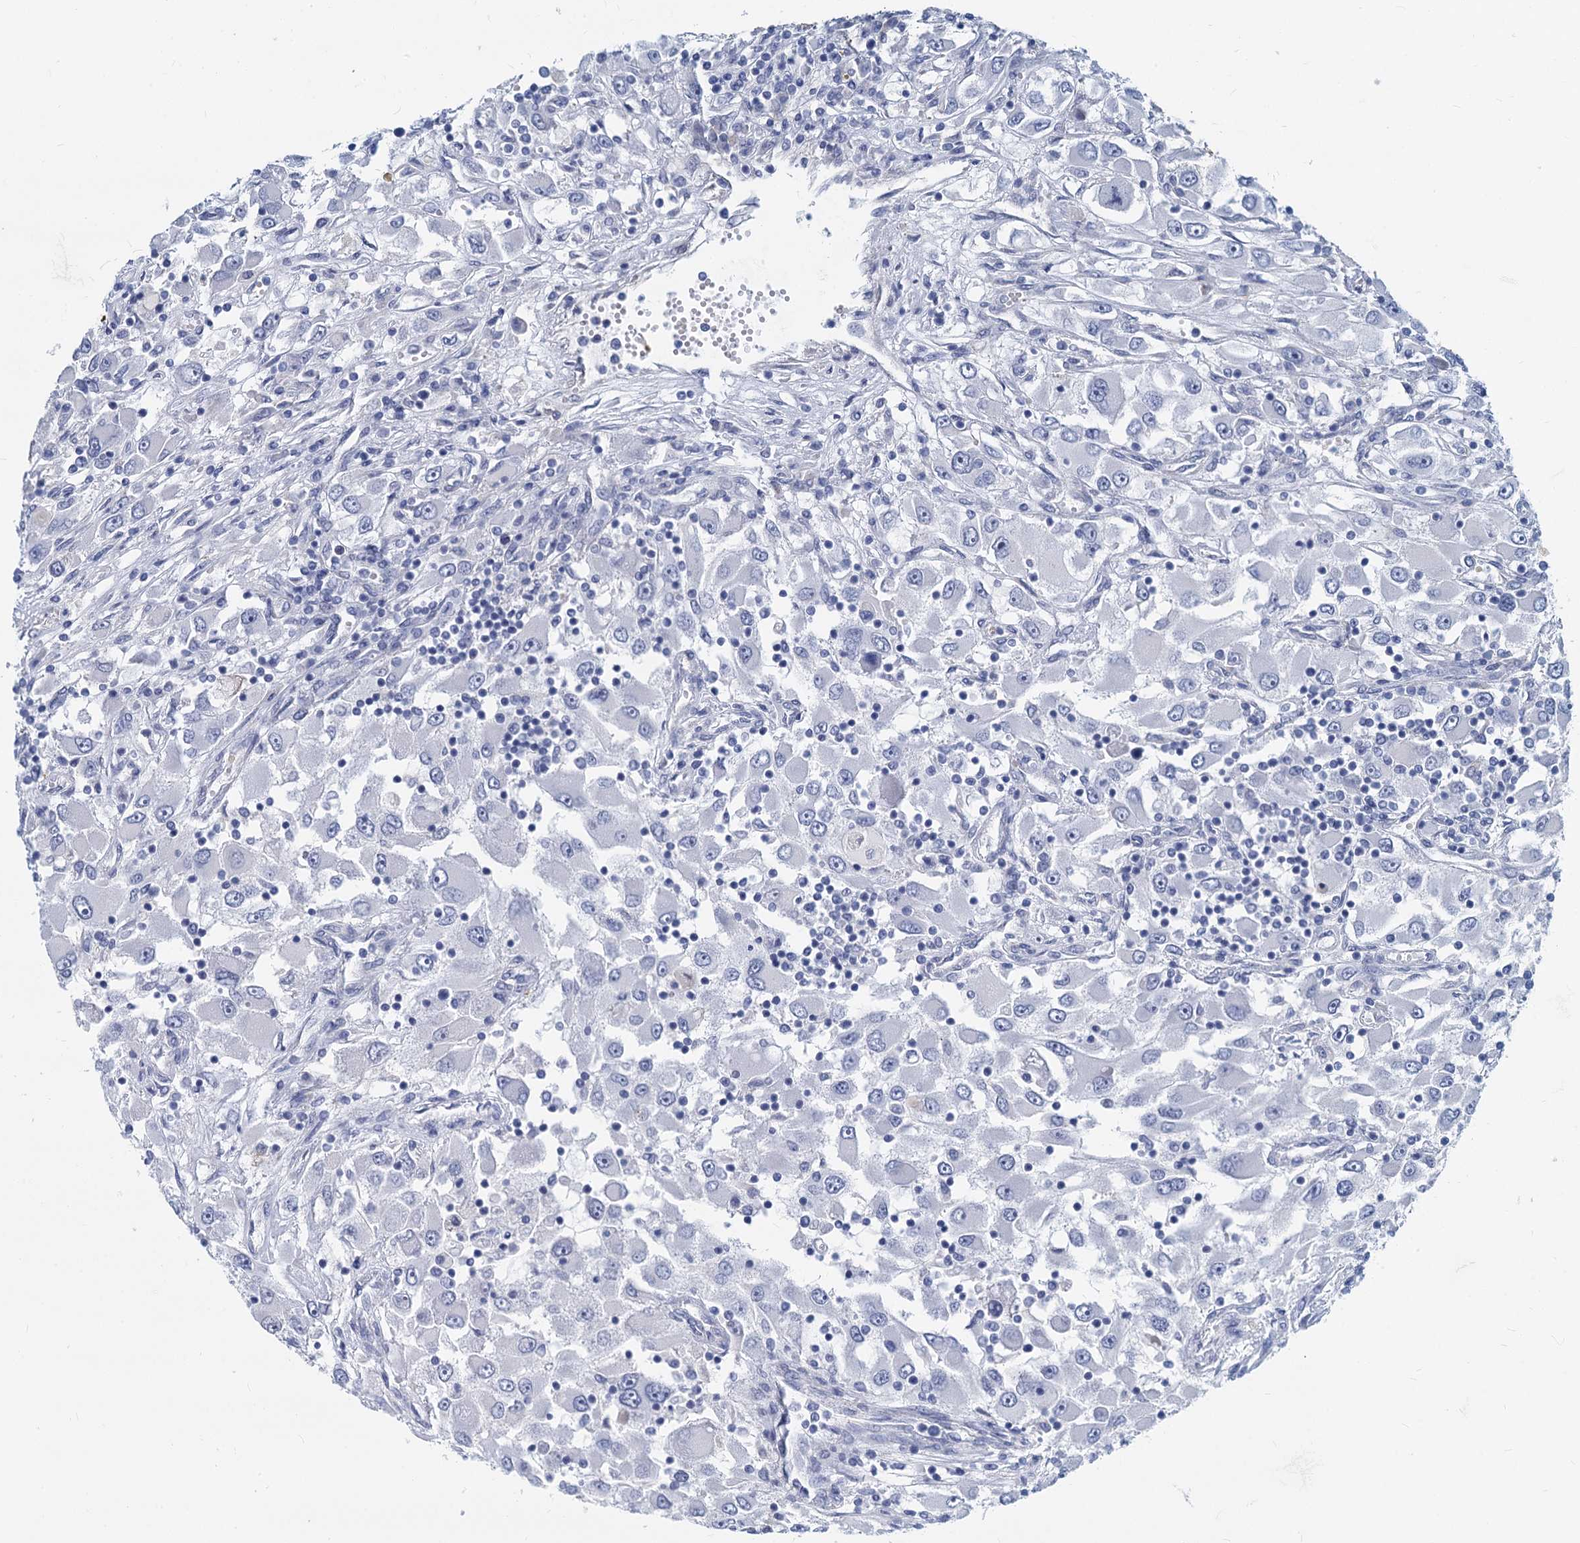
{"staining": {"intensity": "negative", "quantity": "none", "location": "none"}, "tissue": "renal cancer", "cell_type": "Tumor cells", "image_type": "cancer", "snomed": [{"axis": "morphology", "description": "Adenocarcinoma, NOS"}, {"axis": "topography", "description": "Kidney"}], "caption": "Human renal cancer stained for a protein using immunohistochemistry (IHC) shows no positivity in tumor cells.", "gene": "GSTM3", "patient": {"sex": "female", "age": 52}}